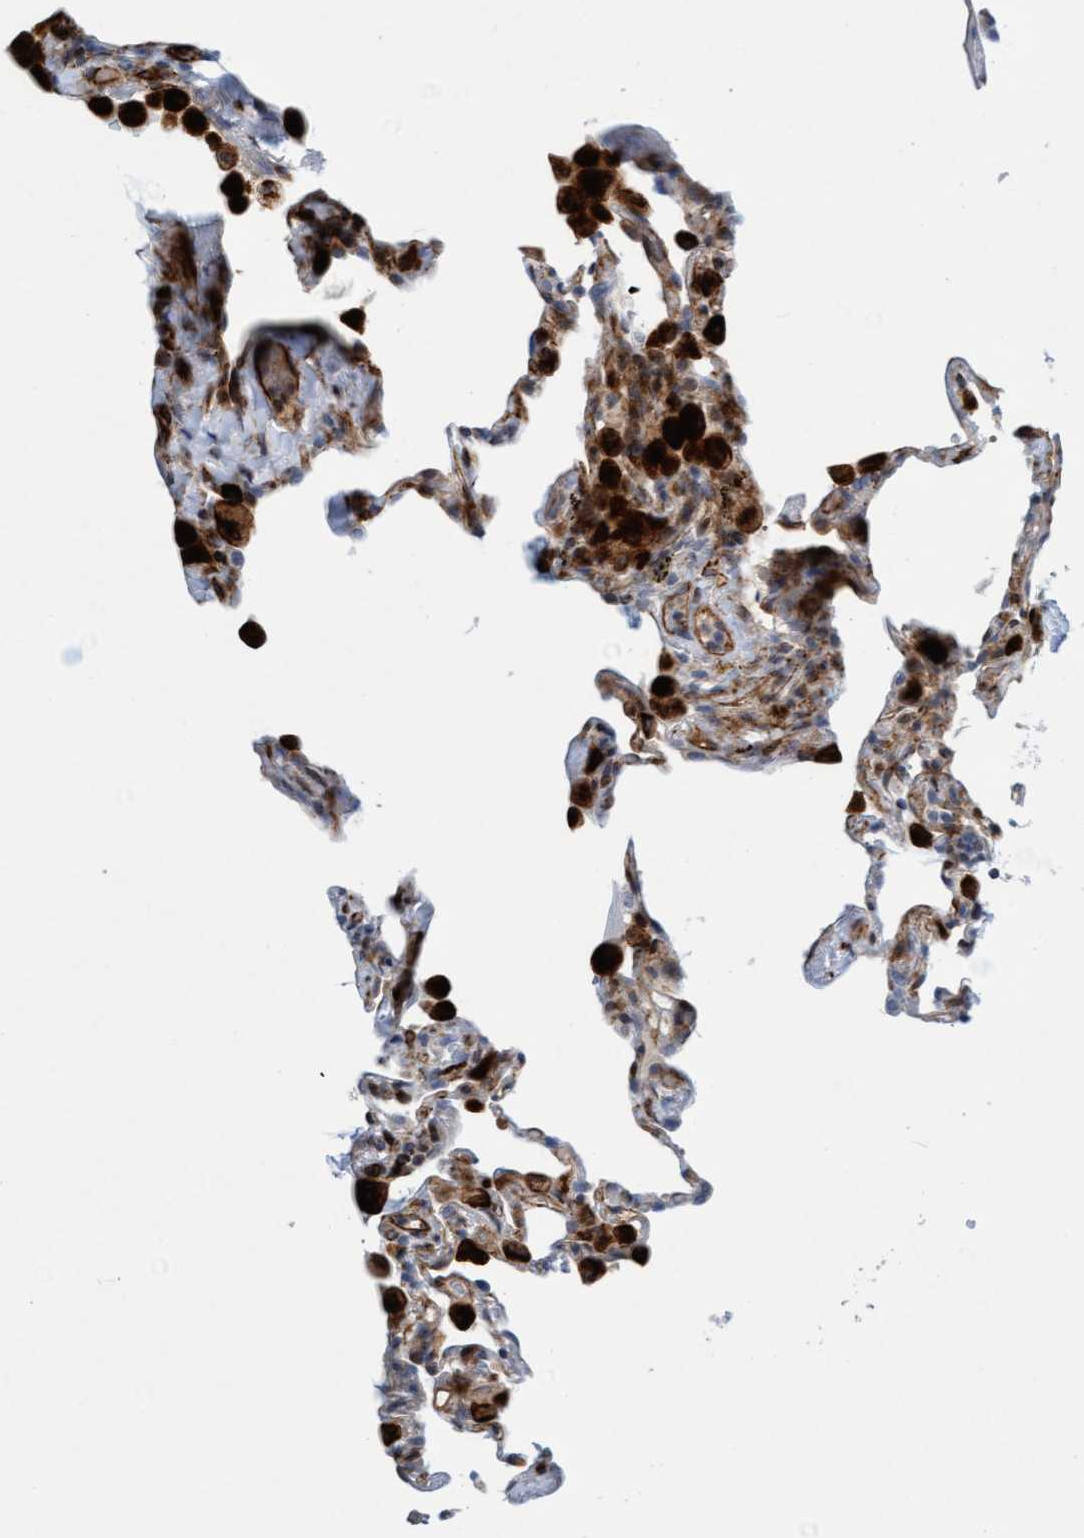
{"staining": {"intensity": "negative", "quantity": "none", "location": "none"}, "tissue": "lung", "cell_type": "Alveolar cells", "image_type": "normal", "snomed": [{"axis": "morphology", "description": "Normal tissue, NOS"}, {"axis": "topography", "description": "Lung"}], "caption": "Image shows no protein positivity in alveolar cells of benign lung.", "gene": "POLG2", "patient": {"sex": "male", "age": 59}}